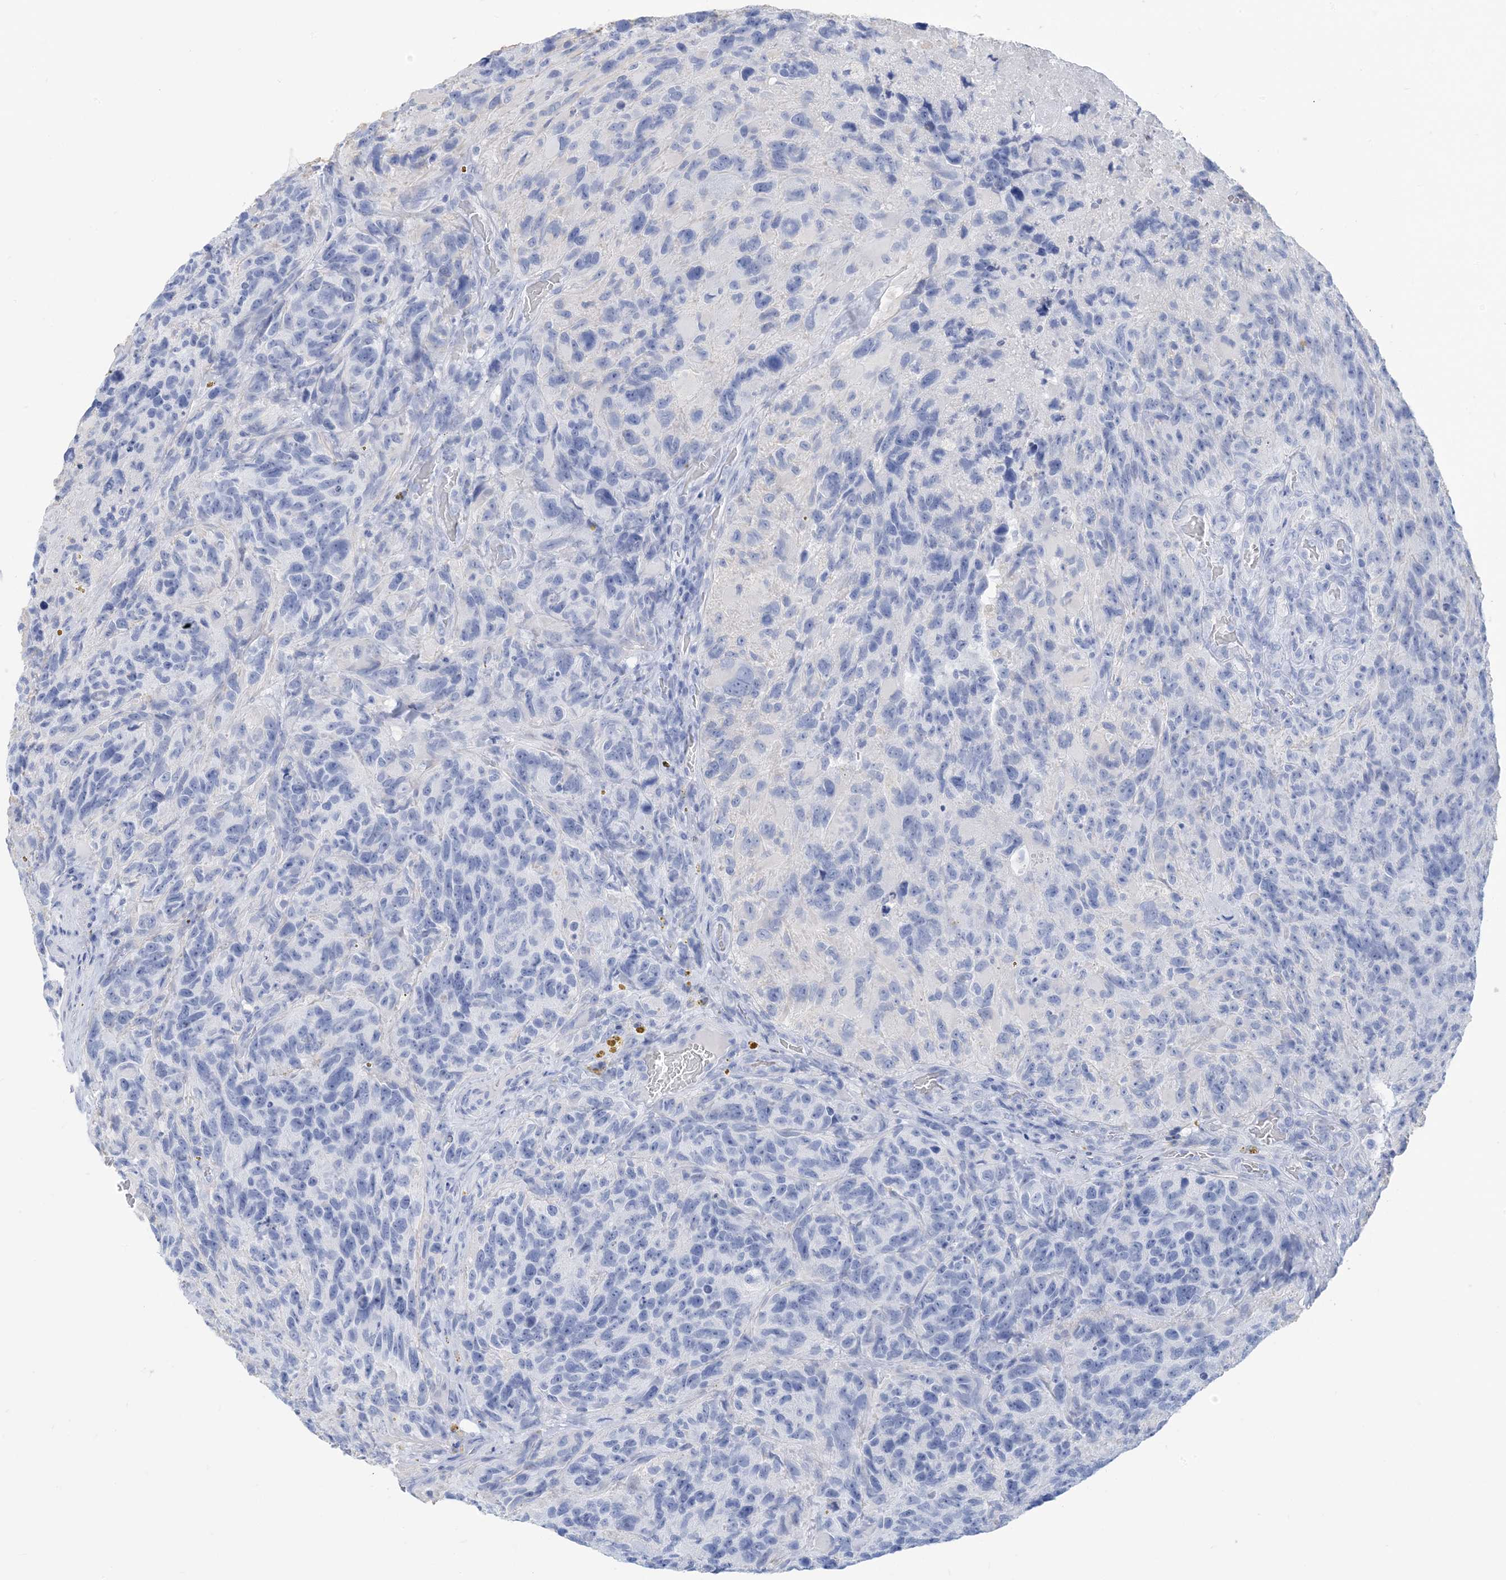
{"staining": {"intensity": "negative", "quantity": "none", "location": "none"}, "tissue": "glioma", "cell_type": "Tumor cells", "image_type": "cancer", "snomed": [{"axis": "morphology", "description": "Glioma, malignant, High grade"}, {"axis": "topography", "description": "Brain"}], "caption": "Micrograph shows no protein staining in tumor cells of glioma tissue.", "gene": "SH3YL1", "patient": {"sex": "male", "age": 69}}